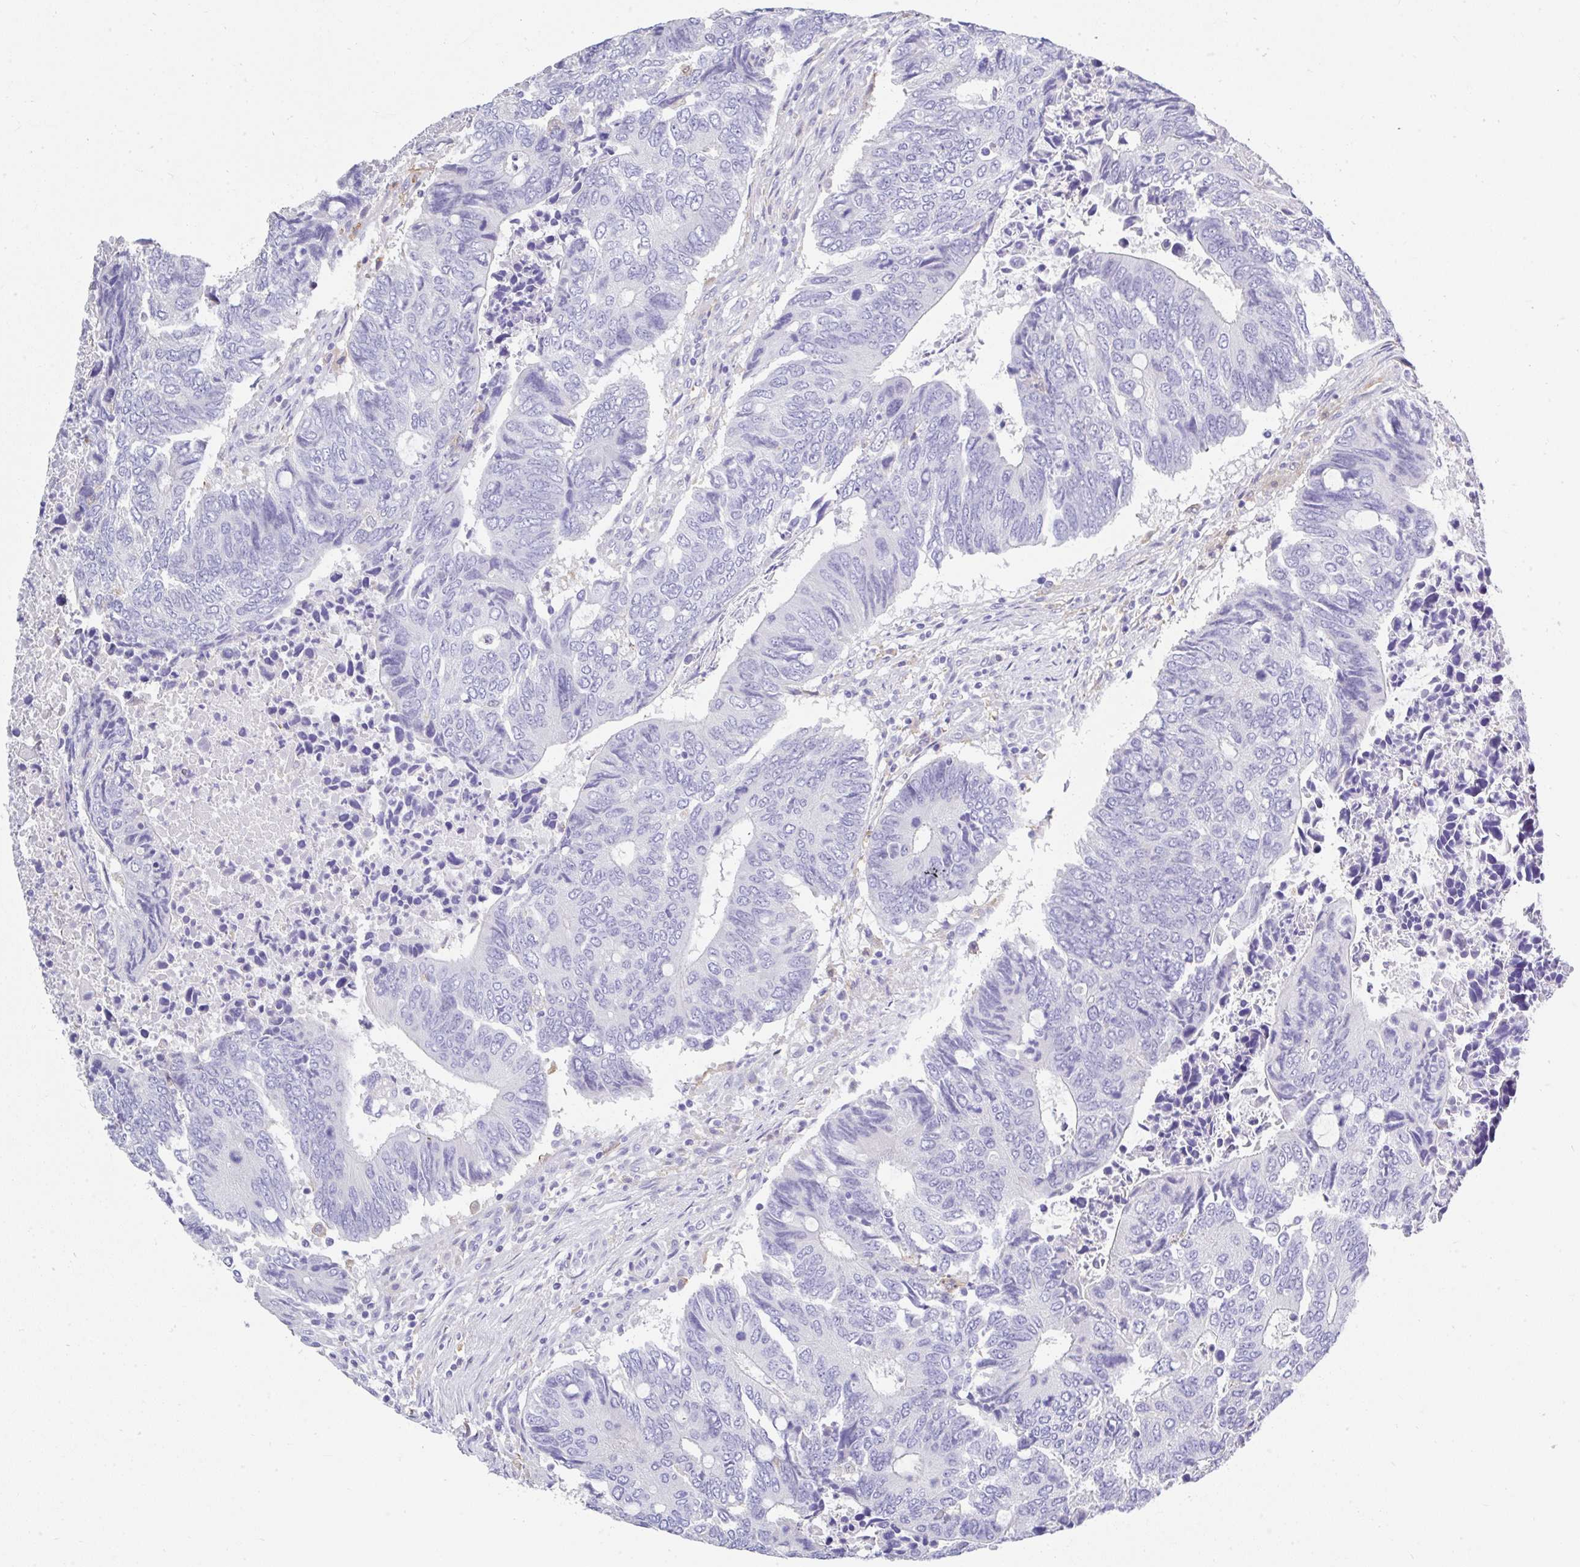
{"staining": {"intensity": "negative", "quantity": "none", "location": "none"}, "tissue": "colorectal cancer", "cell_type": "Tumor cells", "image_type": "cancer", "snomed": [{"axis": "morphology", "description": "Adenocarcinoma, NOS"}, {"axis": "topography", "description": "Colon"}], "caption": "Tumor cells are negative for brown protein staining in colorectal adenocarcinoma.", "gene": "ZNF33A", "patient": {"sex": "male", "age": 87}}